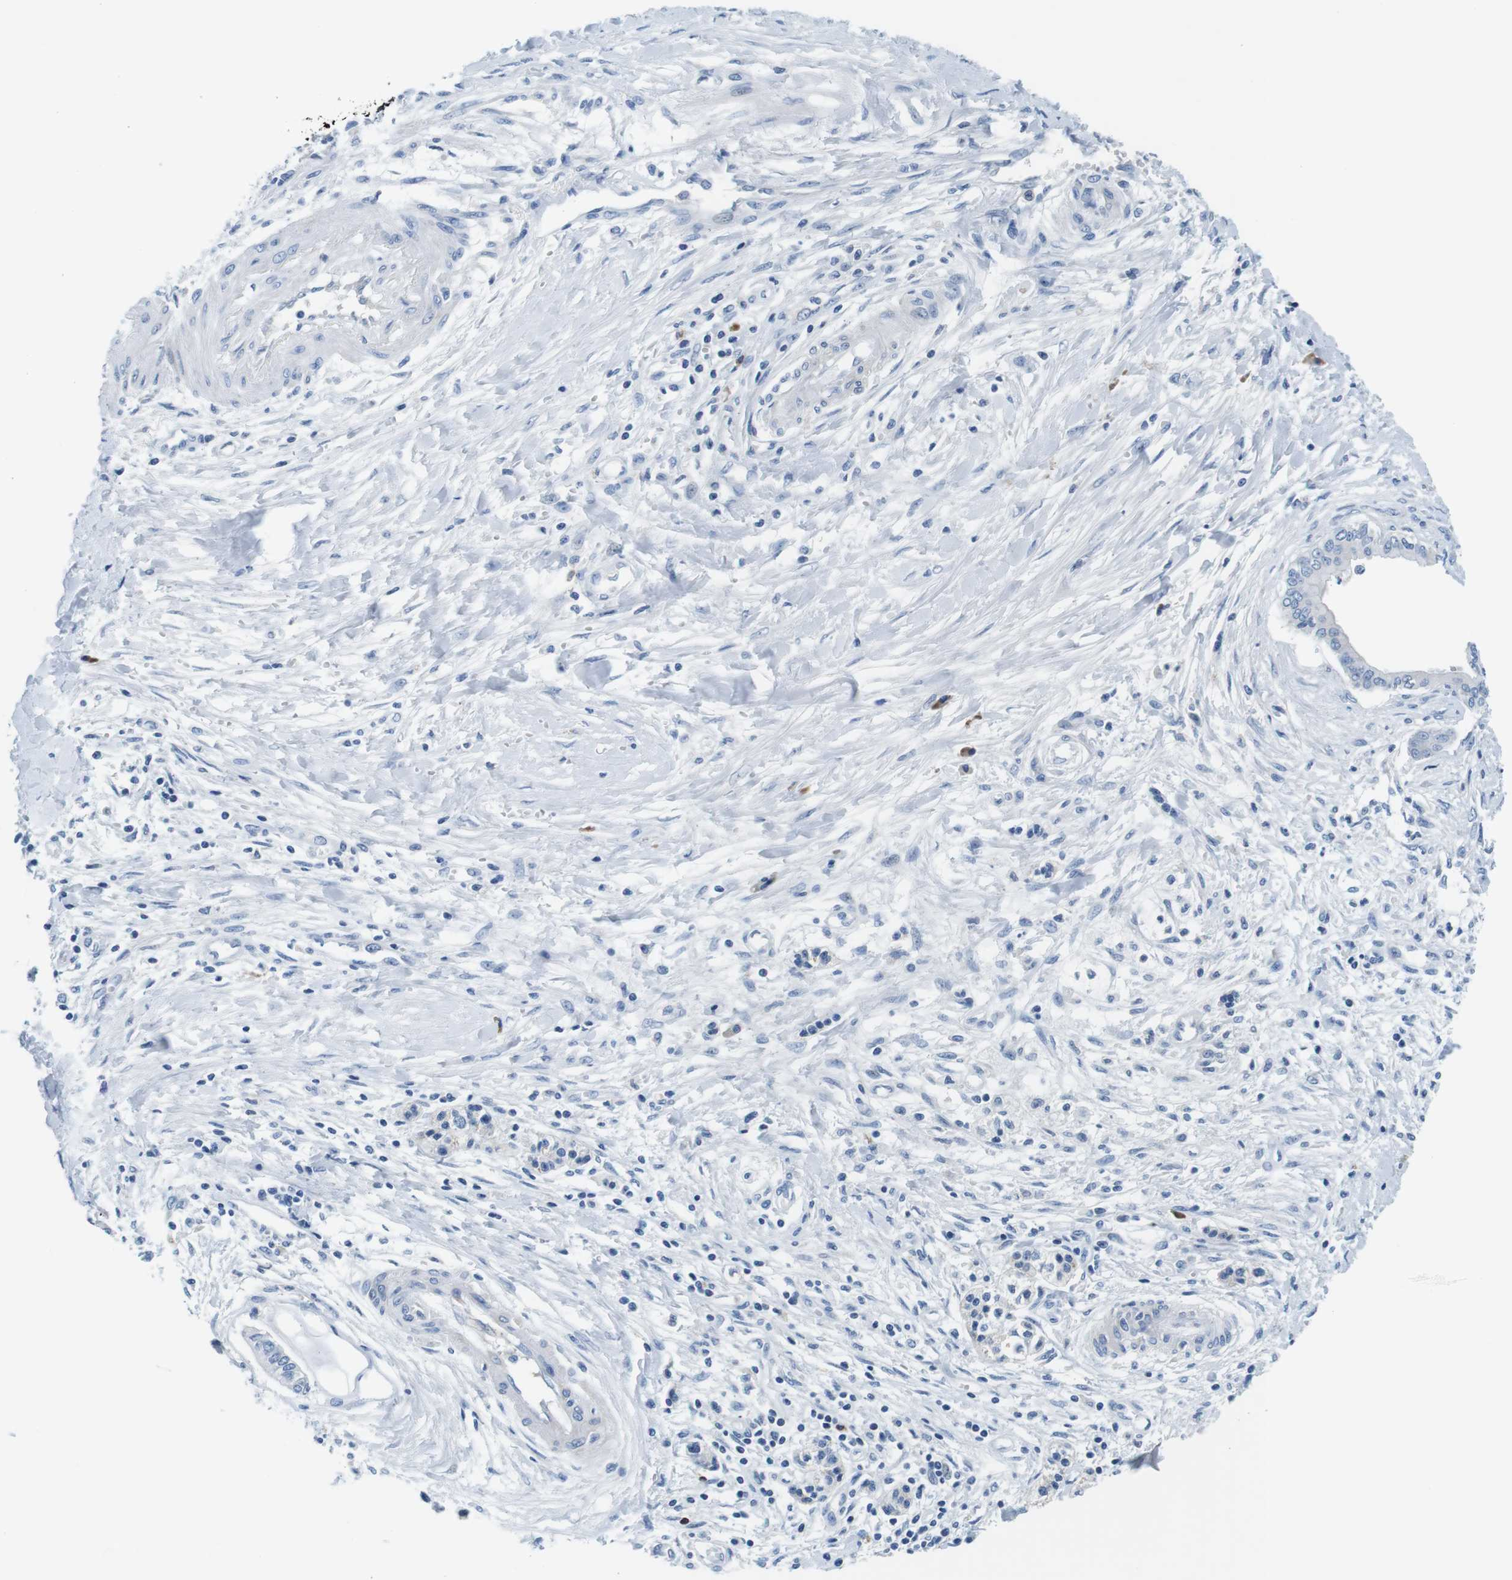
{"staining": {"intensity": "negative", "quantity": "none", "location": "none"}, "tissue": "pancreatic cancer", "cell_type": "Tumor cells", "image_type": "cancer", "snomed": [{"axis": "morphology", "description": "Adenocarcinoma, NOS"}, {"axis": "topography", "description": "Pancreas"}], "caption": "High power microscopy photomicrograph of an IHC image of pancreatic adenocarcinoma, revealing no significant staining in tumor cells.", "gene": "IGHD", "patient": {"sex": "male", "age": 56}}